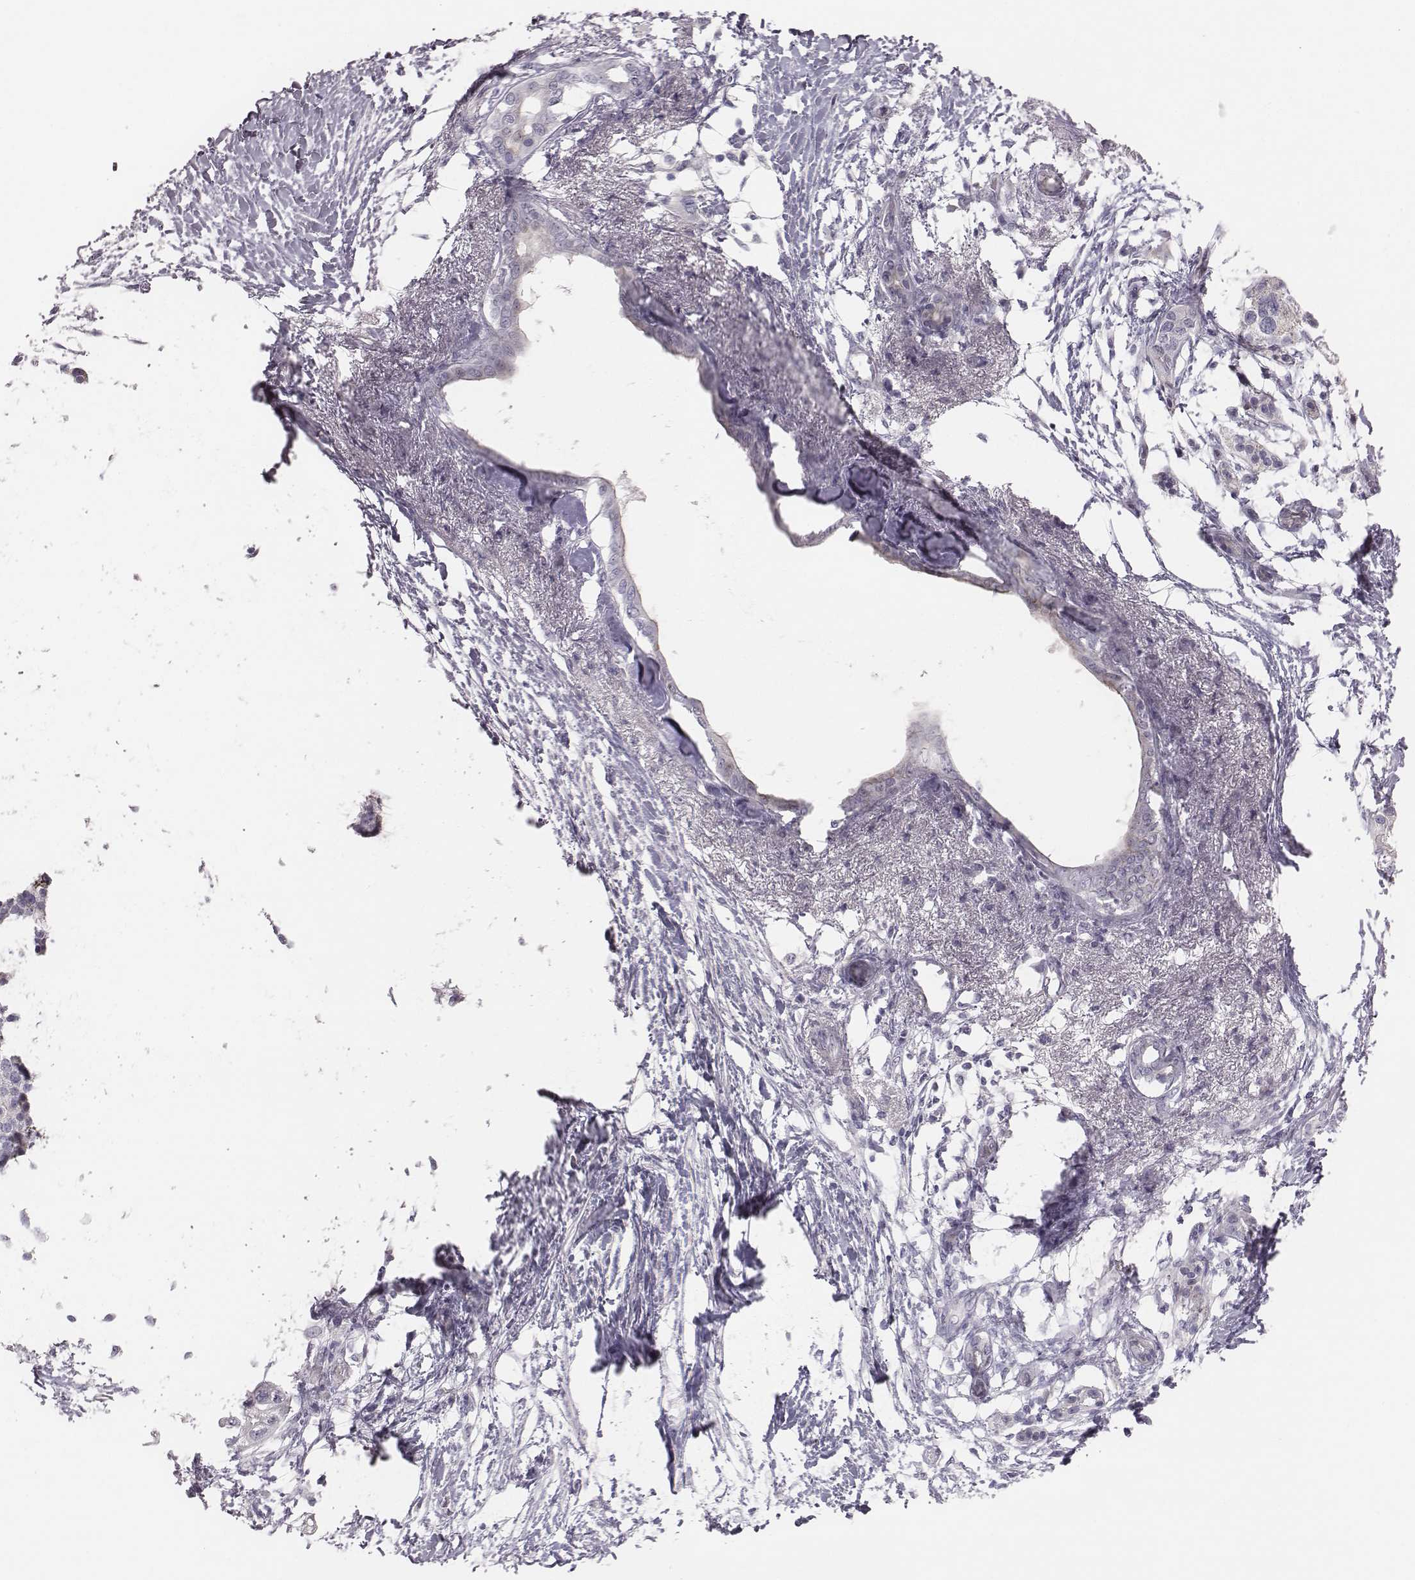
{"staining": {"intensity": "negative", "quantity": "none", "location": "none"}, "tissue": "pancreatic cancer", "cell_type": "Tumor cells", "image_type": "cancer", "snomed": [{"axis": "morphology", "description": "Adenocarcinoma, NOS"}, {"axis": "topography", "description": "Pancreas"}], "caption": "Tumor cells are negative for protein expression in human pancreatic adenocarcinoma.", "gene": "CACNG4", "patient": {"sex": "female", "age": 72}}